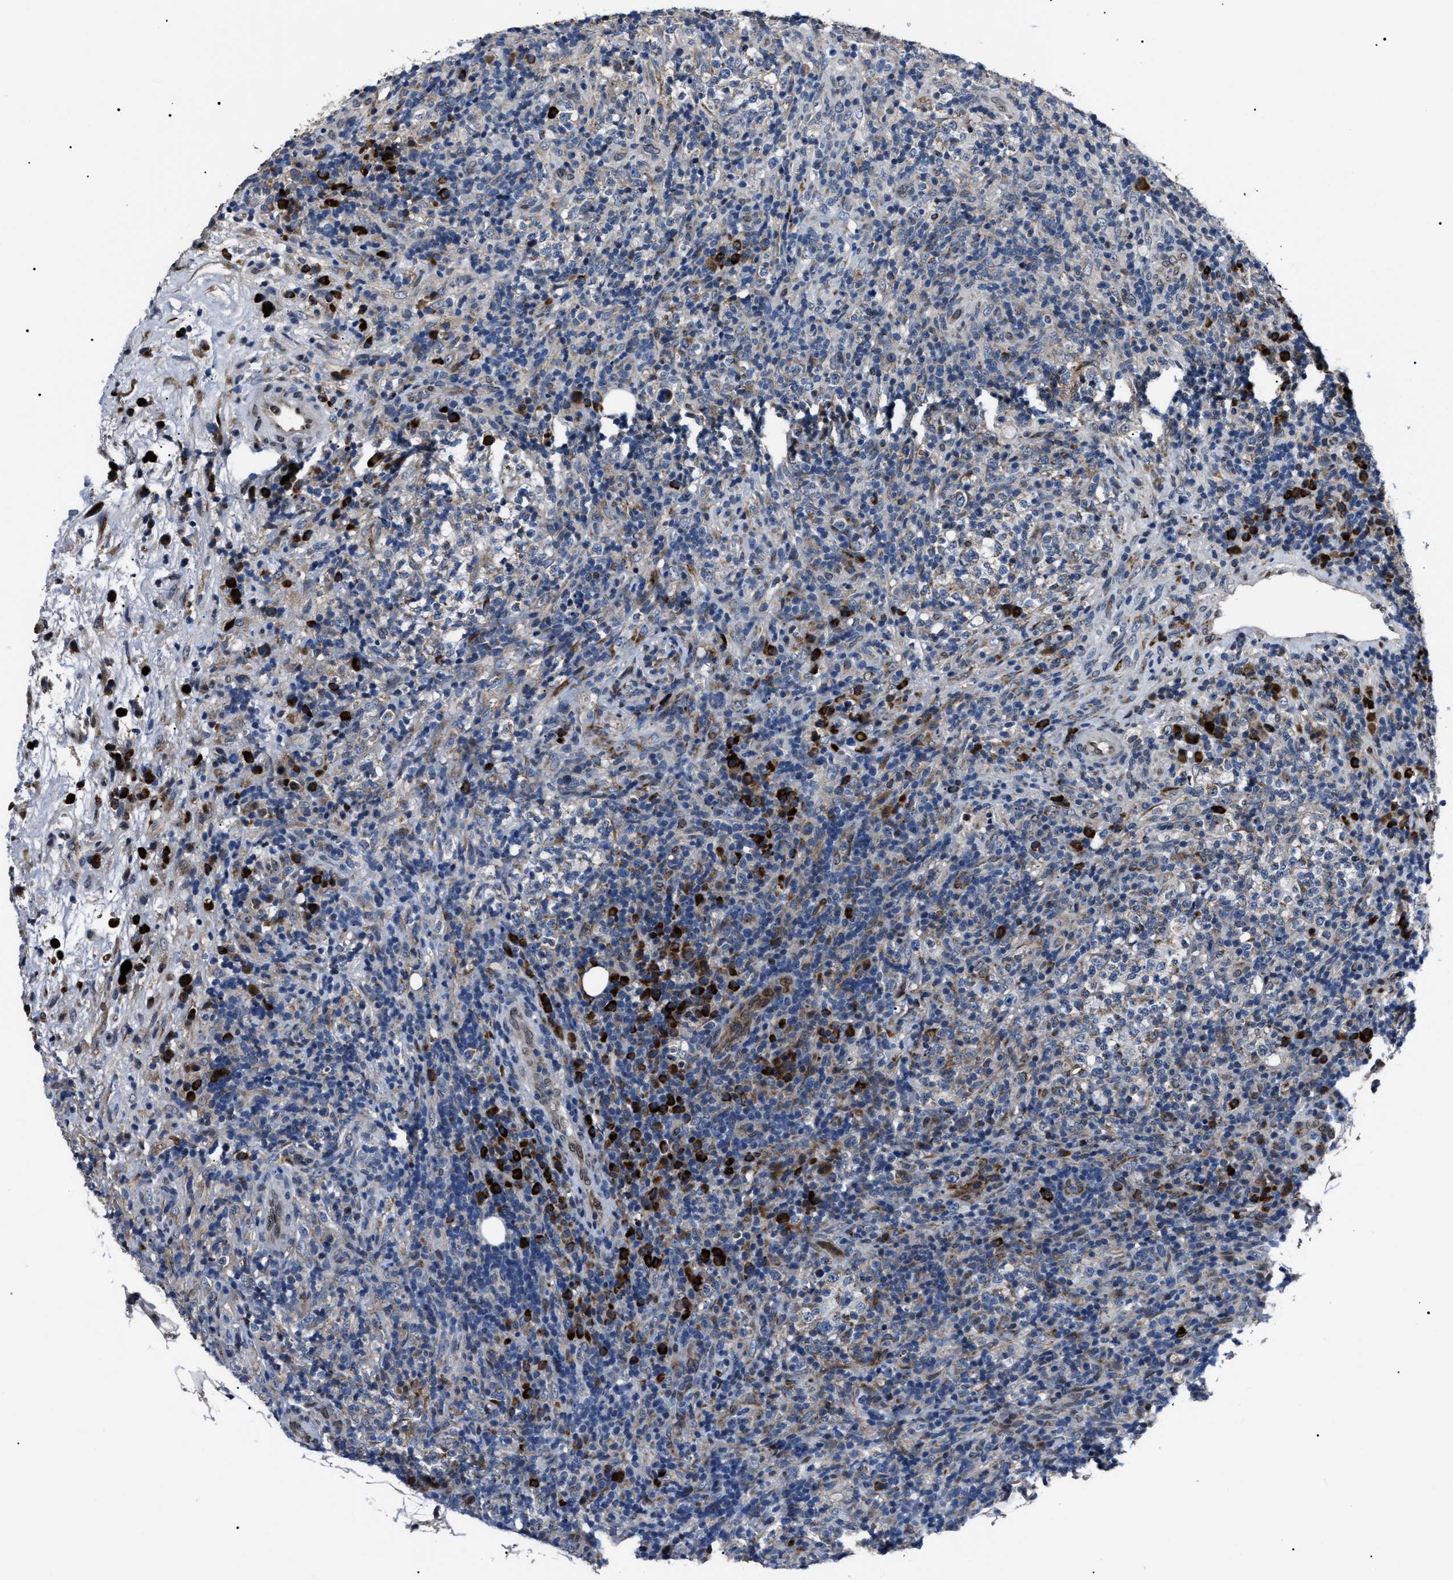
{"staining": {"intensity": "negative", "quantity": "none", "location": "none"}, "tissue": "lymphoma", "cell_type": "Tumor cells", "image_type": "cancer", "snomed": [{"axis": "morphology", "description": "Malignant lymphoma, non-Hodgkin's type, High grade"}, {"axis": "topography", "description": "Lymph node"}], "caption": "Lymphoma stained for a protein using immunohistochemistry displays no expression tumor cells.", "gene": "LRRC14", "patient": {"sex": "female", "age": 76}}